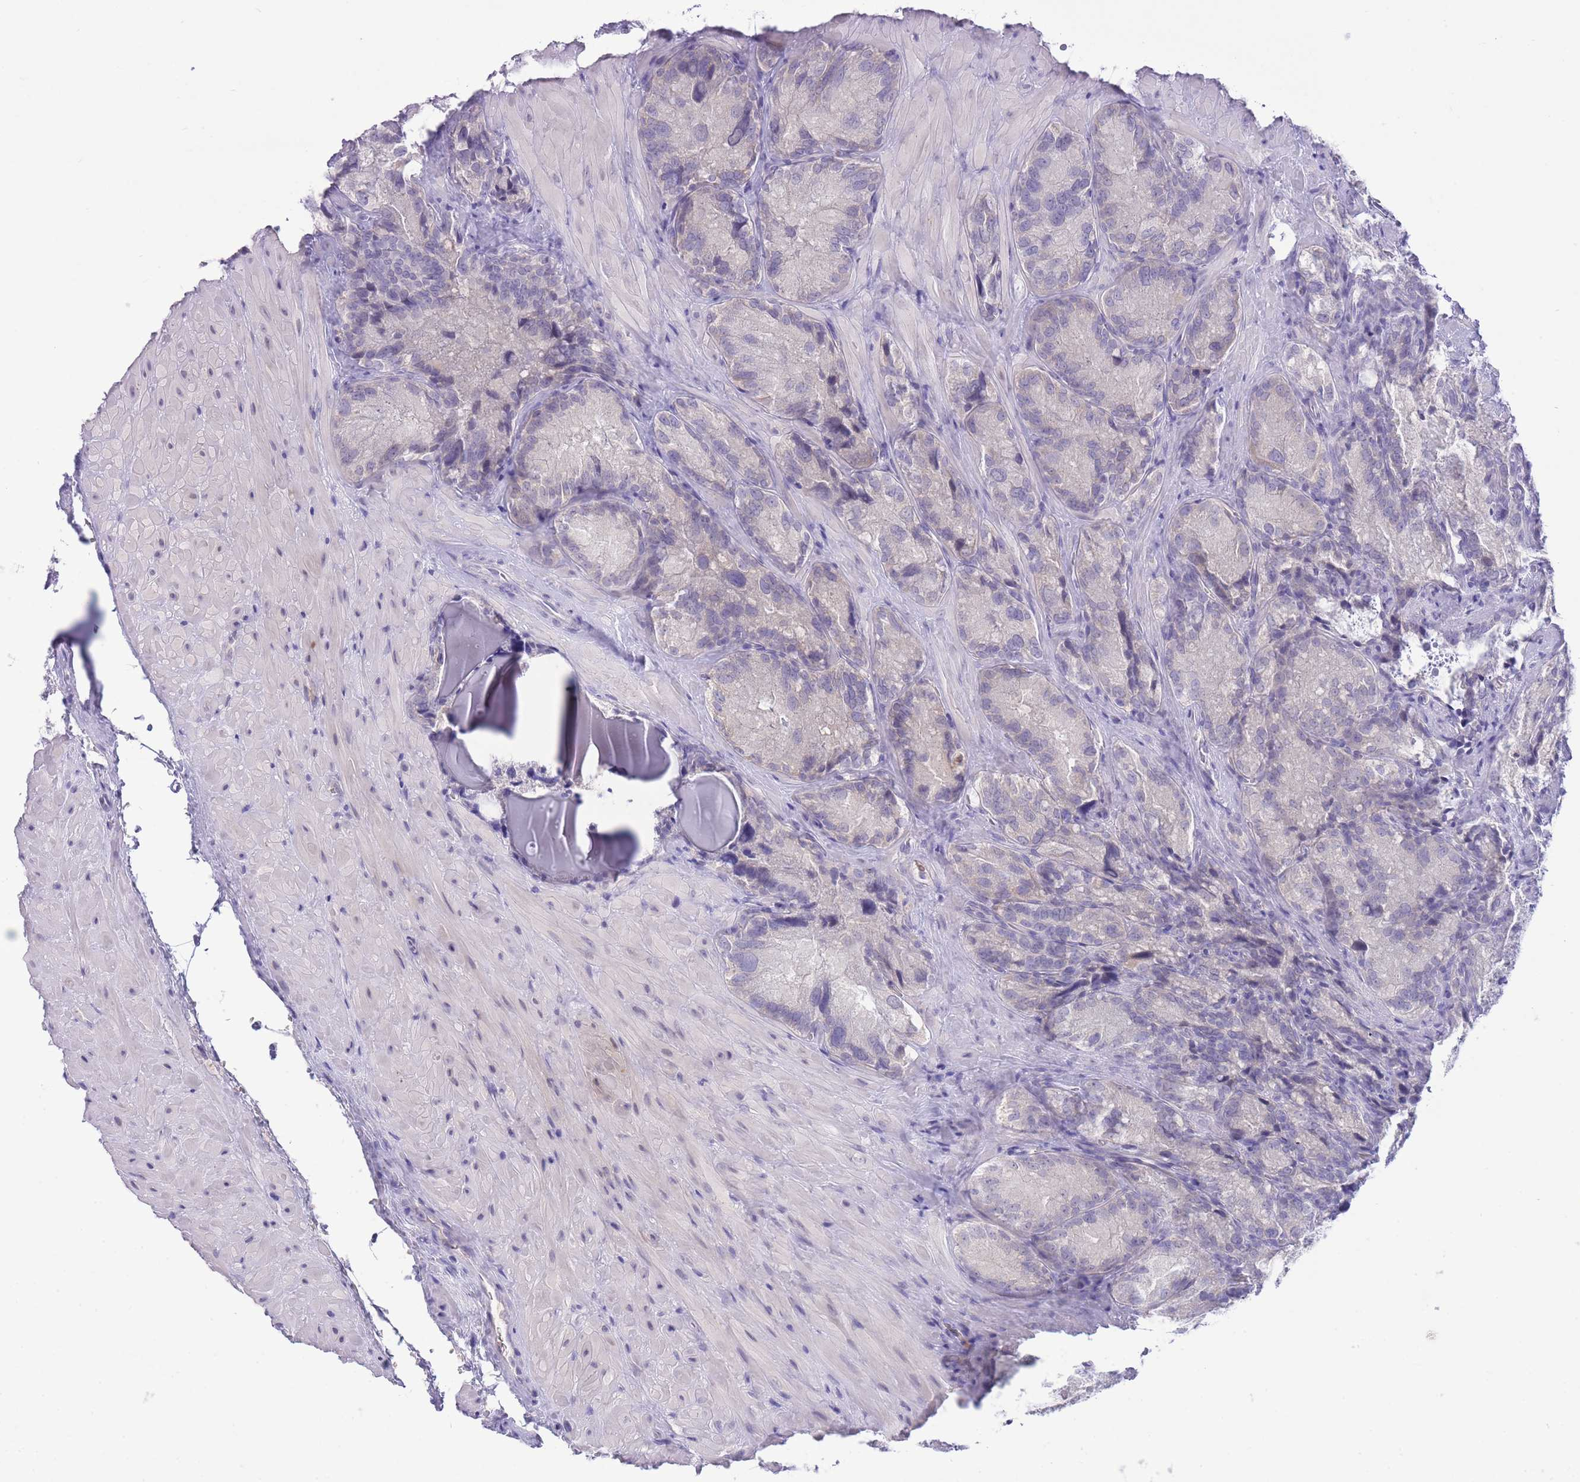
{"staining": {"intensity": "negative", "quantity": "none", "location": "none"}, "tissue": "seminal vesicle", "cell_type": "Glandular cells", "image_type": "normal", "snomed": [{"axis": "morphology", "description": "Normal tissue, NOS"}, {"axis": "topography", "description": "Seminal veicle"}], "caption": "Immunohistochemistry photomicrograph of benign seminal vesicle stained for a protein (brown), which demonstrates no staining in glandular cells. Brightfield microscopy of immunohistochemistry stained with DAB (3,3'-diaminobenzidine) (brown) and hematoxylin (blue), captured at high magnification.", "gene": "ASAP3", "patient": {"sex": "male", "age": 62}}